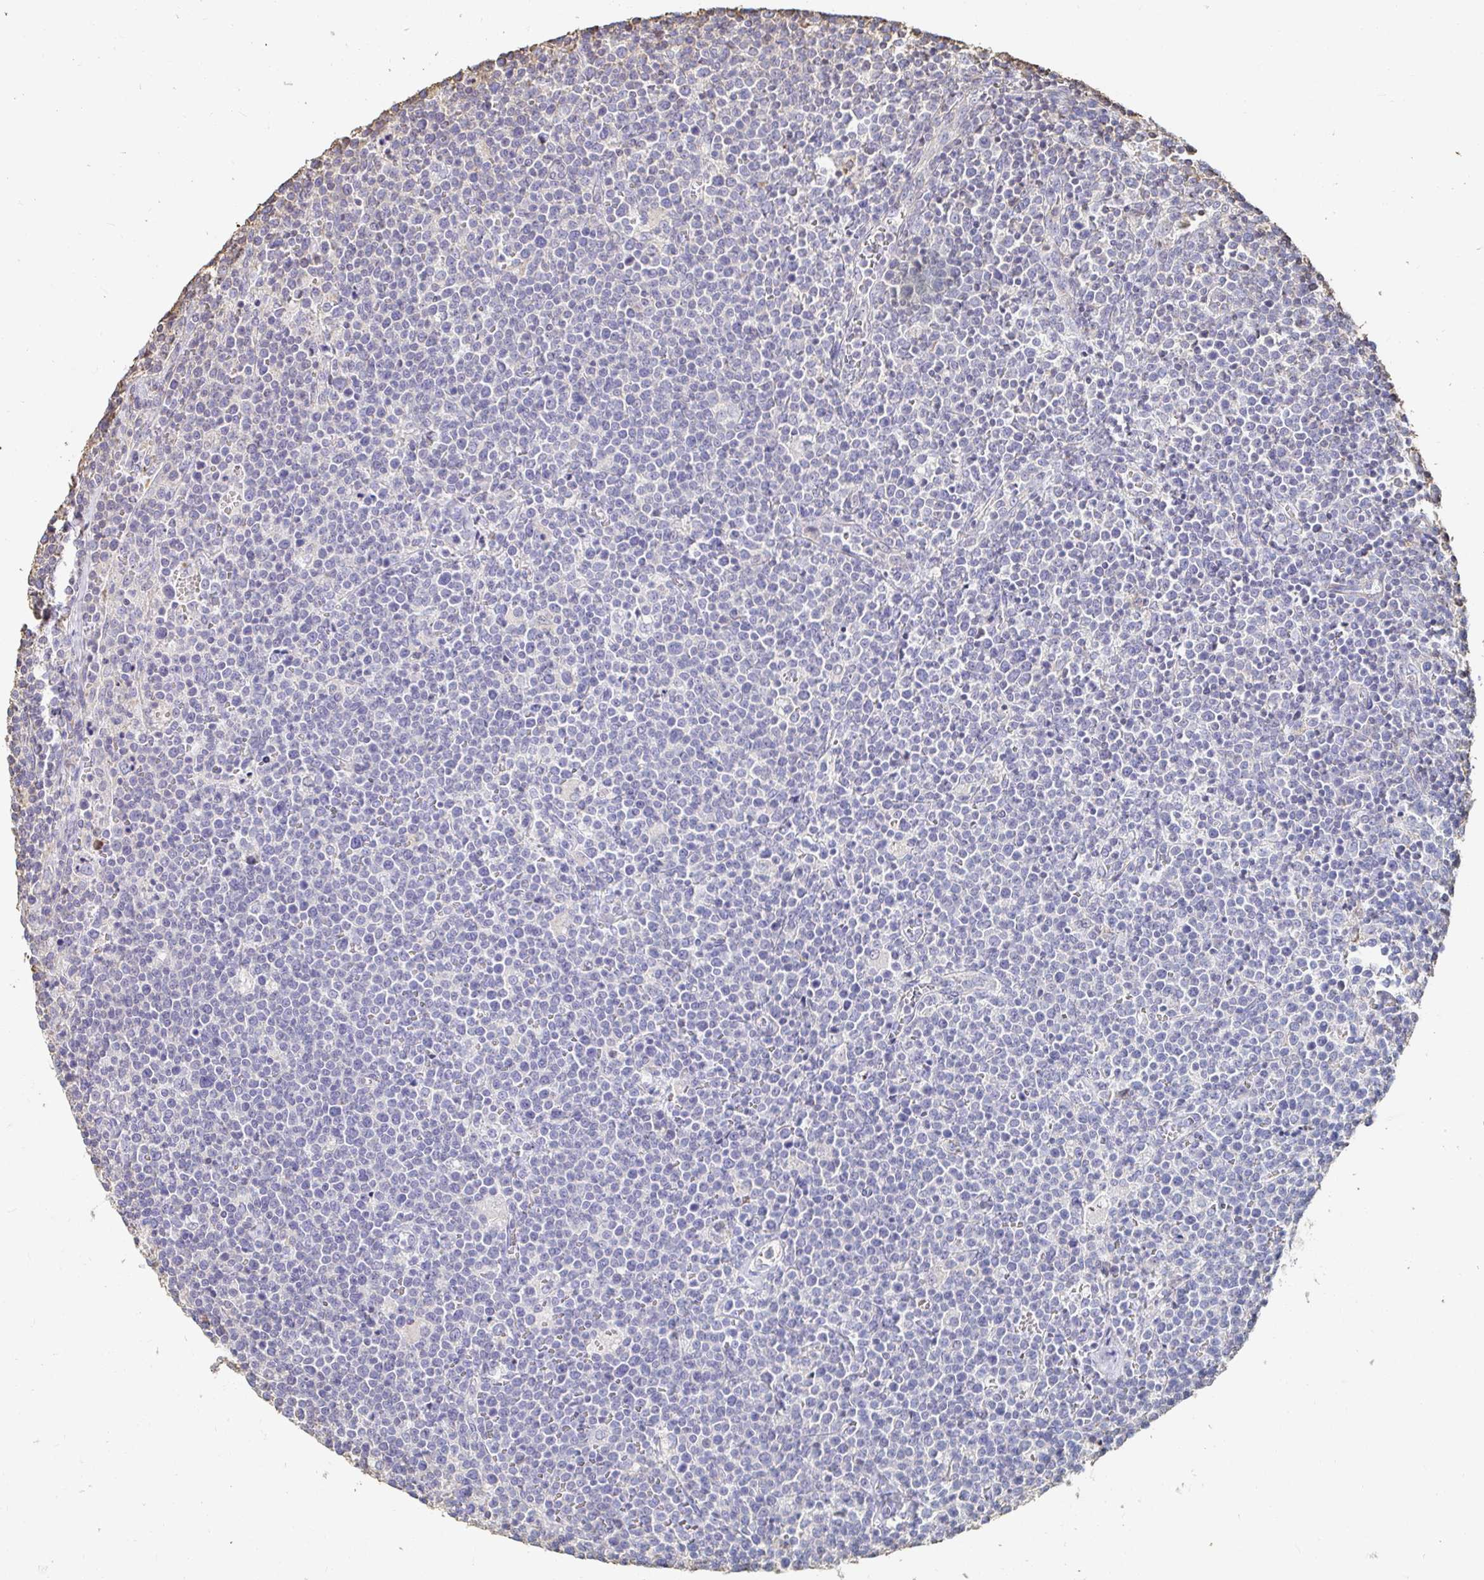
{"staining": {"intensity": "negative", "quantity": "none", "location": "none"}, "tissue": "lymphoma", "cell_type": "Tumor cells", "image_type": "cancer", "snomed": [{"axis": "morphology", "description": "Malignant lymphoma, non-Hodgkin's type, High grade"}, {"axis": "topography", "description": "Lymph node"}], "caption": "Lymphoma stained for a protein using IHC displays no expression tumor cells.", "gene": "PTPN14", "patient": {"sex": "male", "age": 61}}